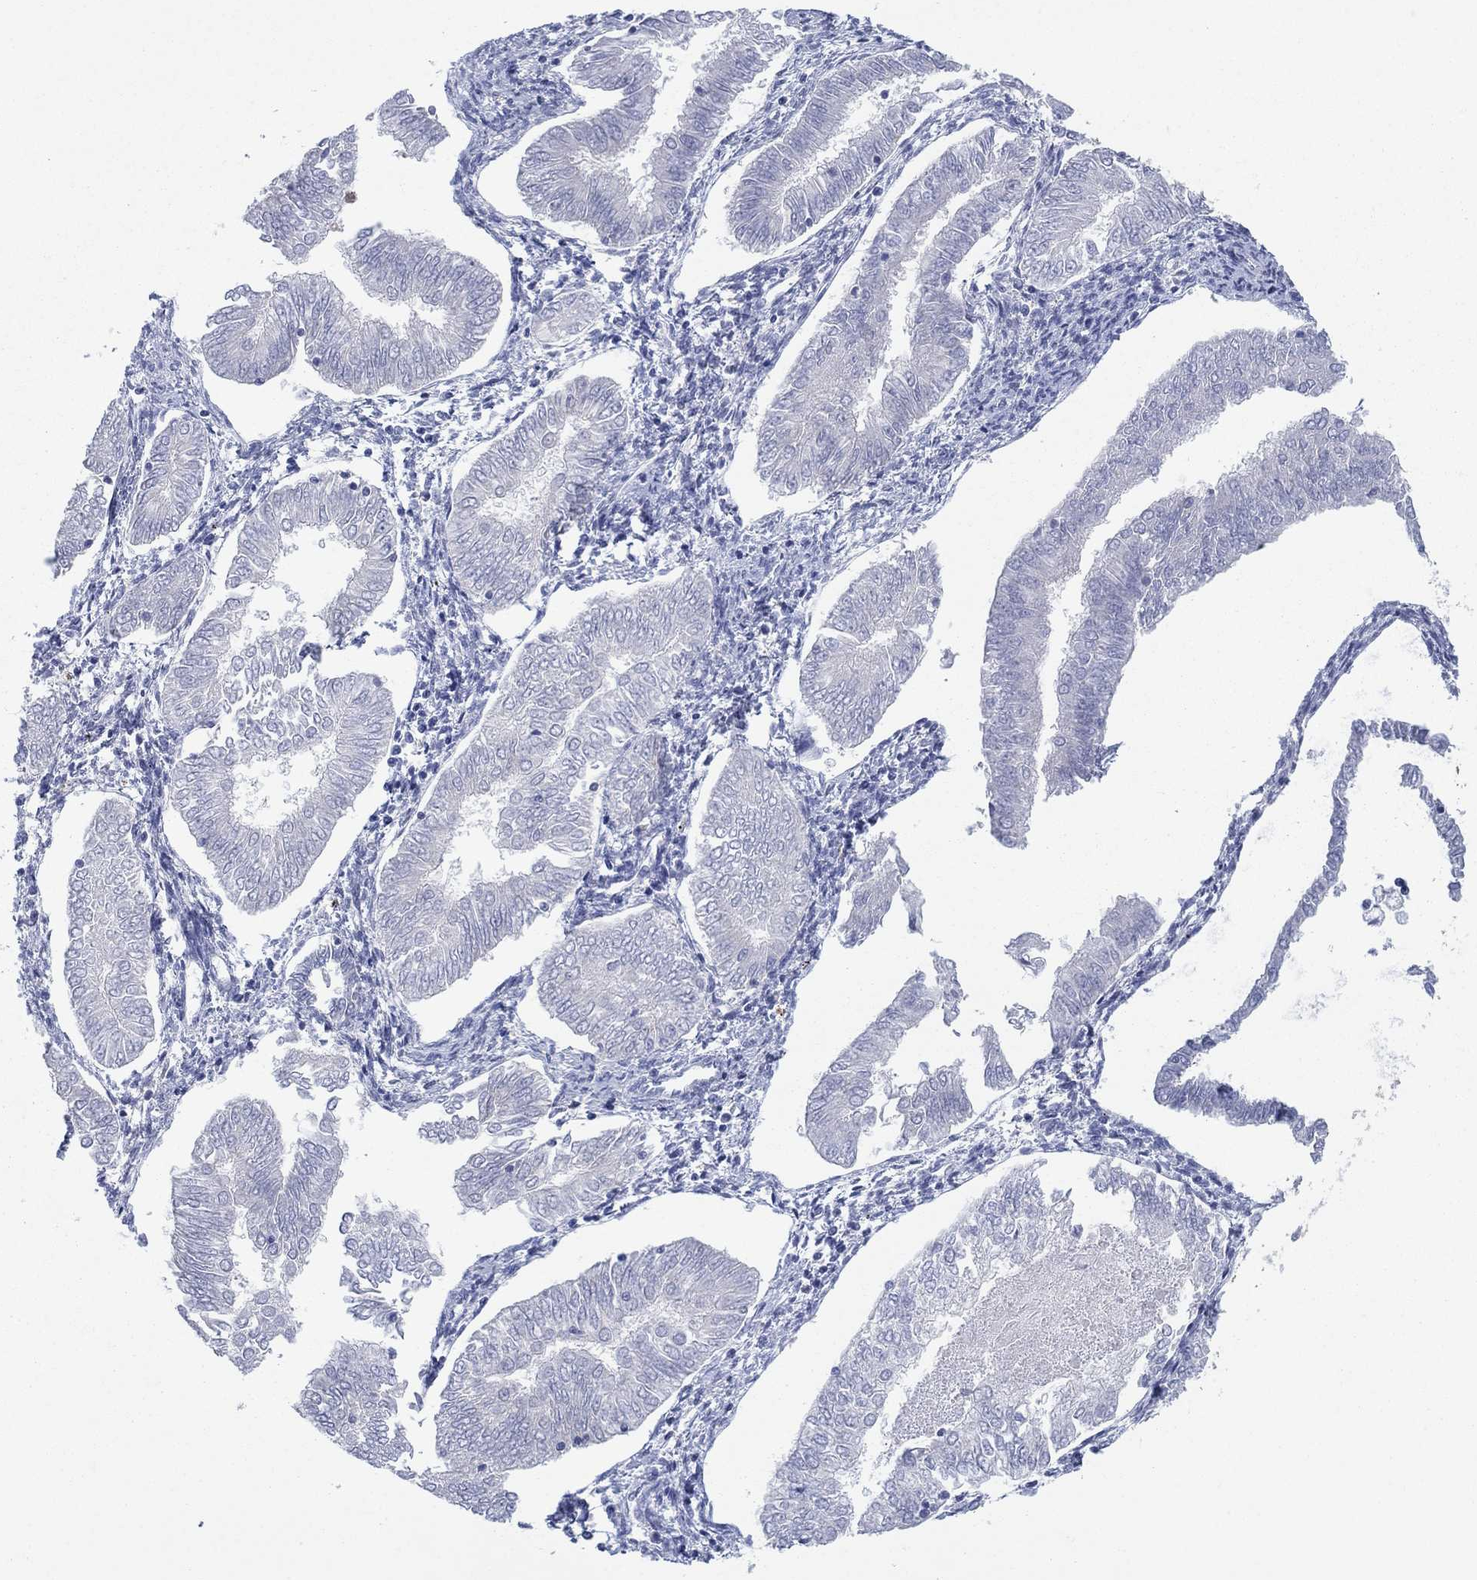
{"staining": {"intensity": "negative", "quantity": "none", "location": "none"}, "tissue": "endometrial cancer", "cell_type": "Tumor cells", "image_type": "cancer", "snomed": [{"axis": "morphology", "description": "Adenocarcinoma, NOS"}, {"axis": "topography", "description": "Endometrium"}], "caption": "Photomicrograph shows no significant protein staining in tumor cells of adenocarcinoma (endometrial).", "gene": "SDC1", "patient": {"sex": "female", "age": 53}}